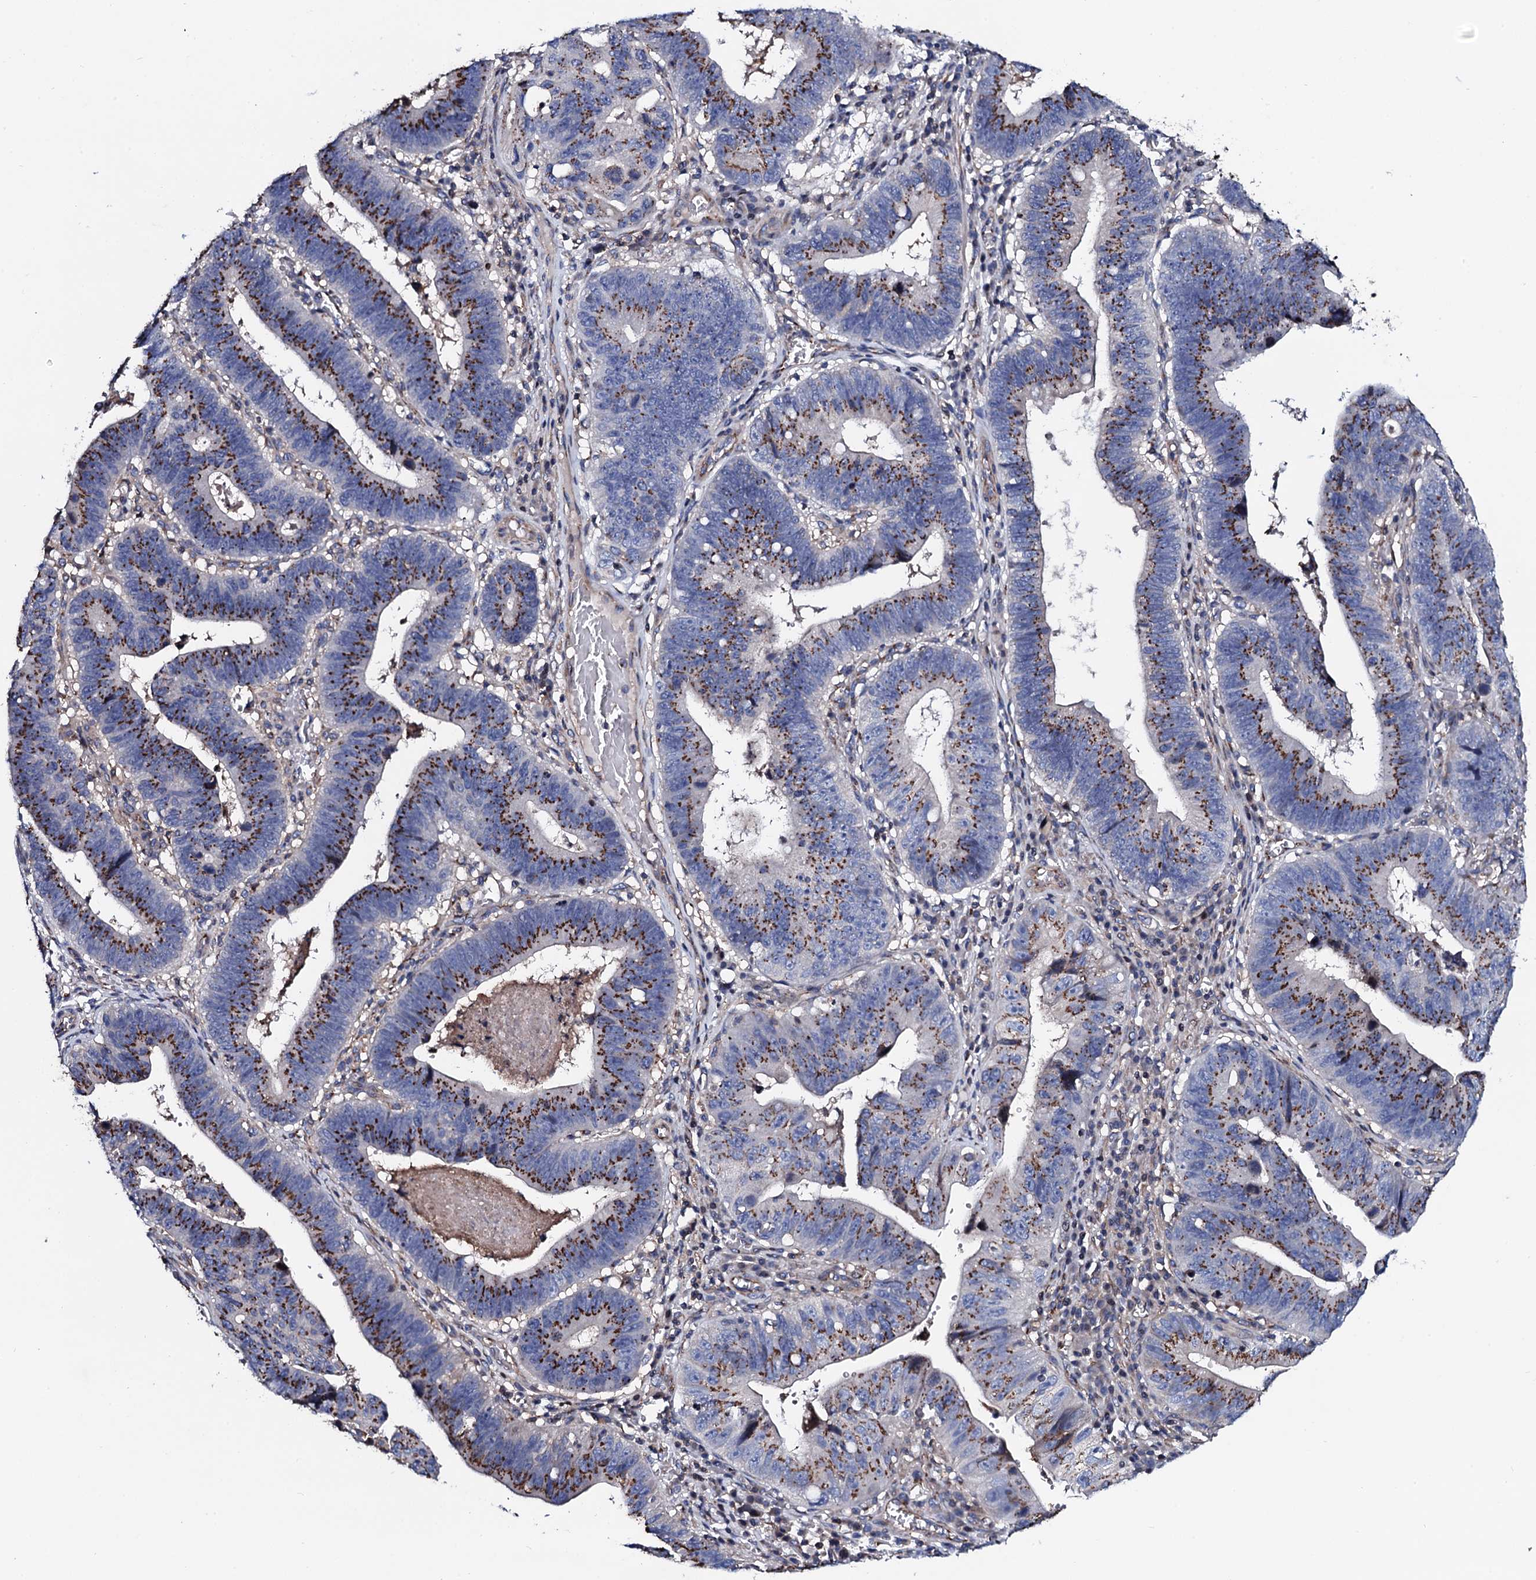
{"staining": {"intensity": "strong", "quantity": ">75%", "location": "cytoplasmic/membranous"}, "tissue": "stomach cancer", "cell_type": "Tumor cells", "image_type": "cancer", "snomed": [{"axis": "morphology", "description": "Adenocarcinoma, NOS"}, {"axis": "topography", "description": "Stomach"}], "caption": "Immunohistochemical staining of stomach adenocarcinoma demonstrates strong cytoplasmic/membranous protein expression in approximately >75% of tumor cells.", "gene": "PLET1", "patient": {"sex": "male", "age": 59}}